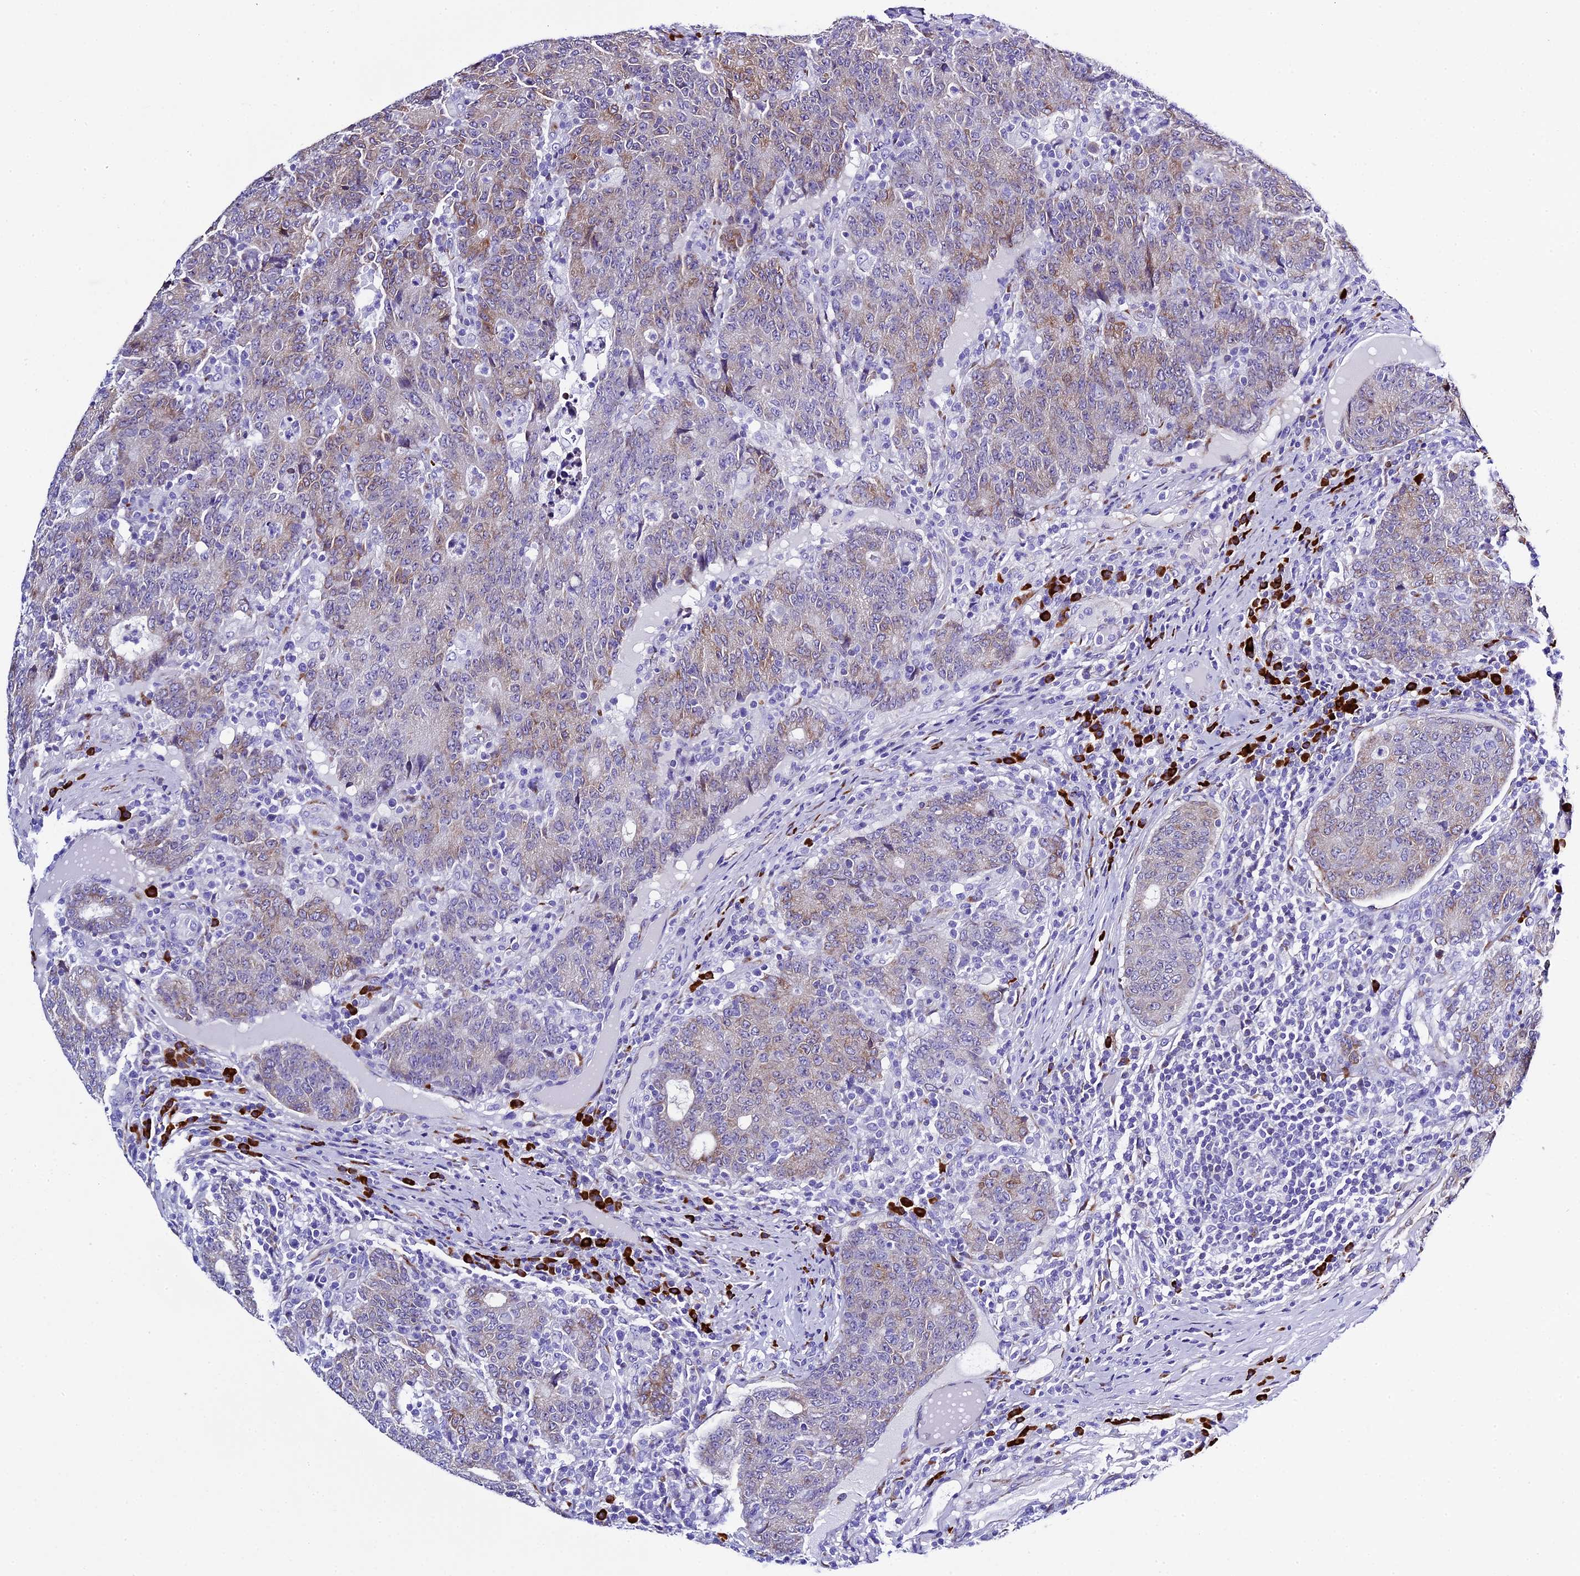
{"staining": {"intensity": "moderate", "quantity": "<25%", "location": "cytoplasmic/membranous"}, "tissue": "colorectal cancer", "cell_type": "Tumor cells", "image_type": "cancer", "snomed": [{"axis": "morphology", "description": "Adenocarcinoma, NOS"}, {"axis": "topography", "description": "Colon"}], "caption": "Moderate cytoplasmic/membranous protein expression is identified in approximately <25% of tumor cells in colorectal cancer (adenocarcinoma). Using DAB (3,3'-diaminobenzidine) (brown) and hematoxylin (blue) stains, captured at high magnification using brightfield microscopy.", "gene": "FKBP11", "patient": {"sex": "female", "age": 75}}